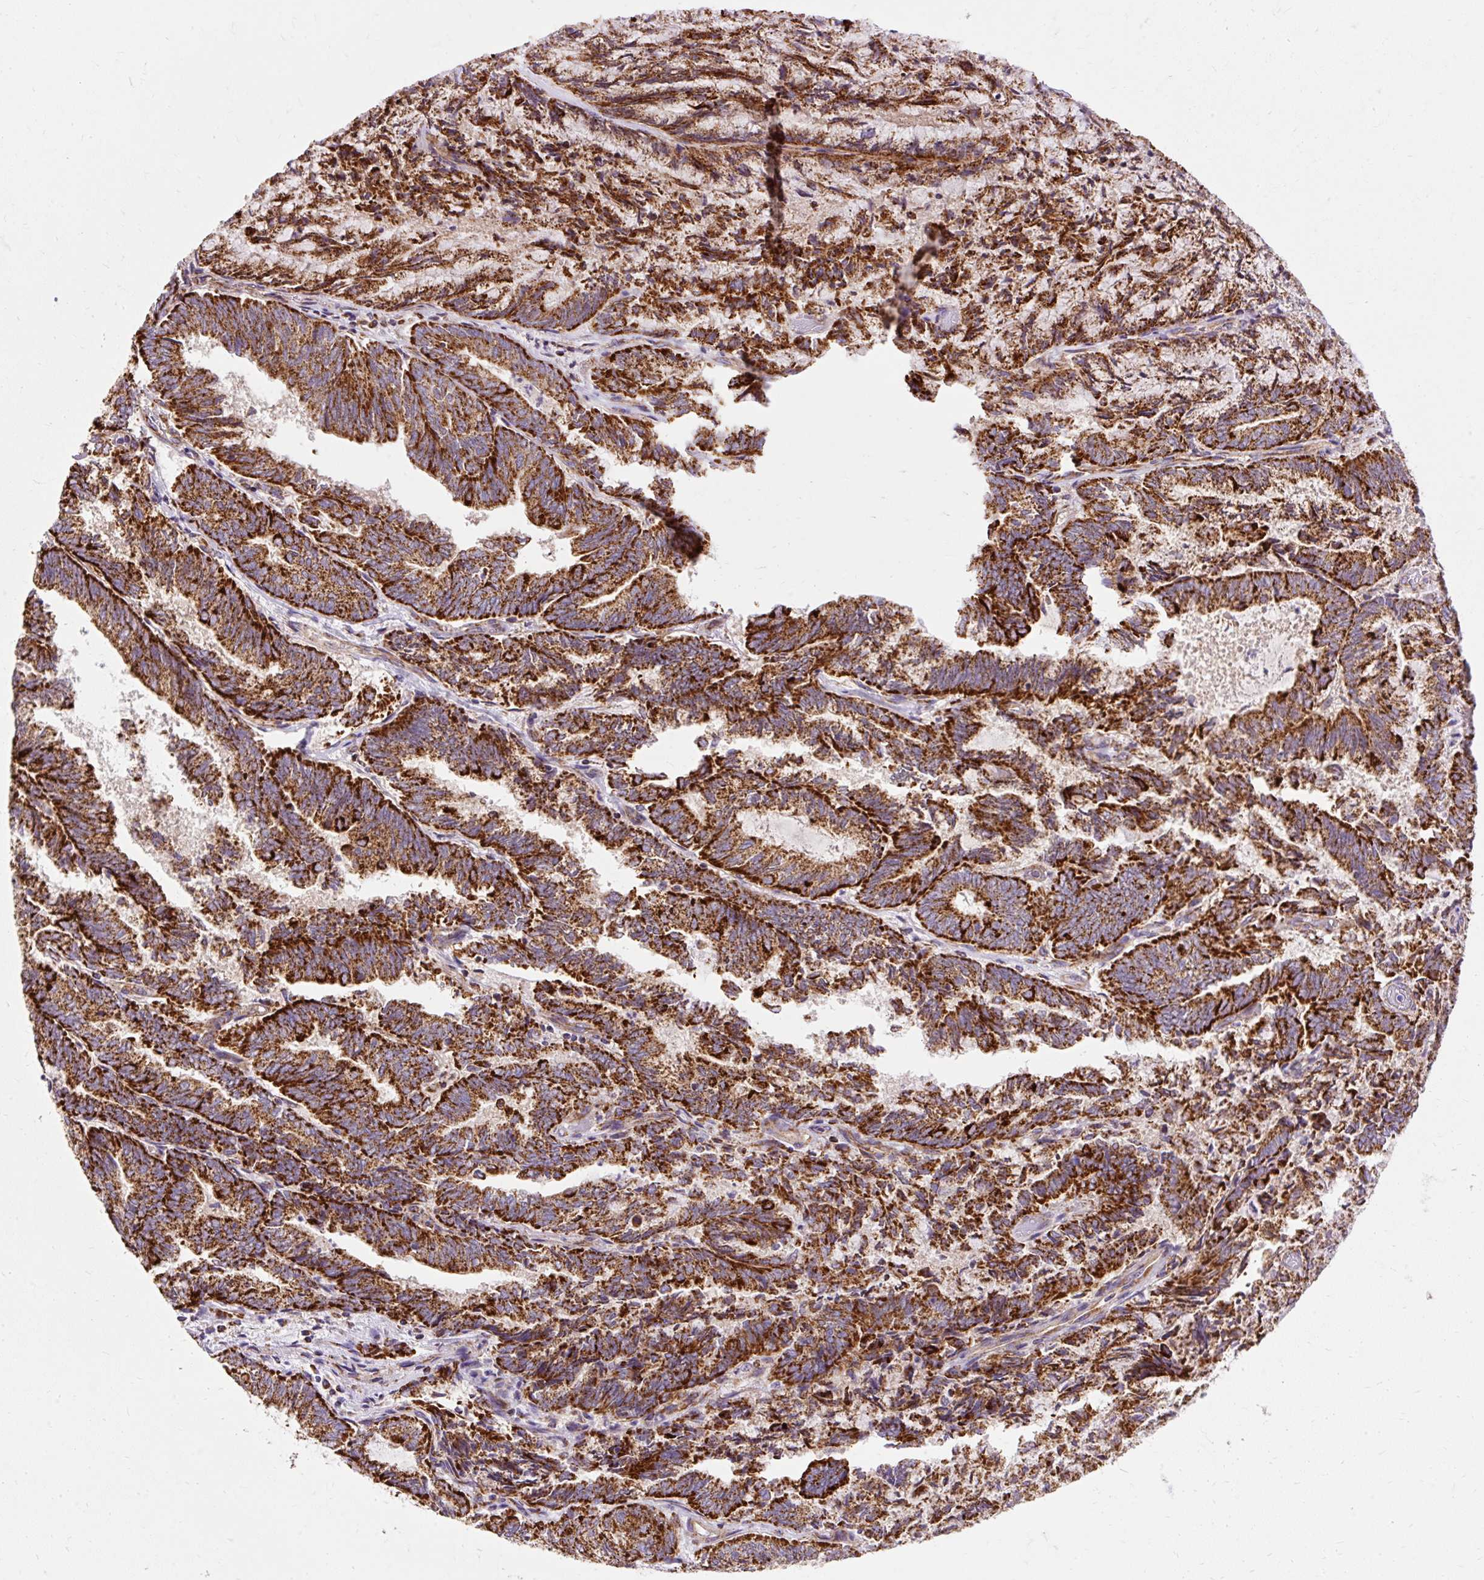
{"staining": {"intensity": "strong", "quantity": ">75%", "location": "cytoplasmic/membranous"}, "tissue": "endometrial cancer", "cell_type": "Tumor cells", "image_type": "cancer", "snomed": [{"axis": "morphology", "description": "Adenocarcinoma, NOS"}, {"axis": "topography", "description": "Endometrium"}], "caption": "There is high levels of strong cytoplasmic/membranous expression in tumor cells of endometrial adenocarcinoma, as demonstrated by immunohistochemical staining (brown color).", "gene": "CEP290", "patient": {"sex": "female", "age": 80}}